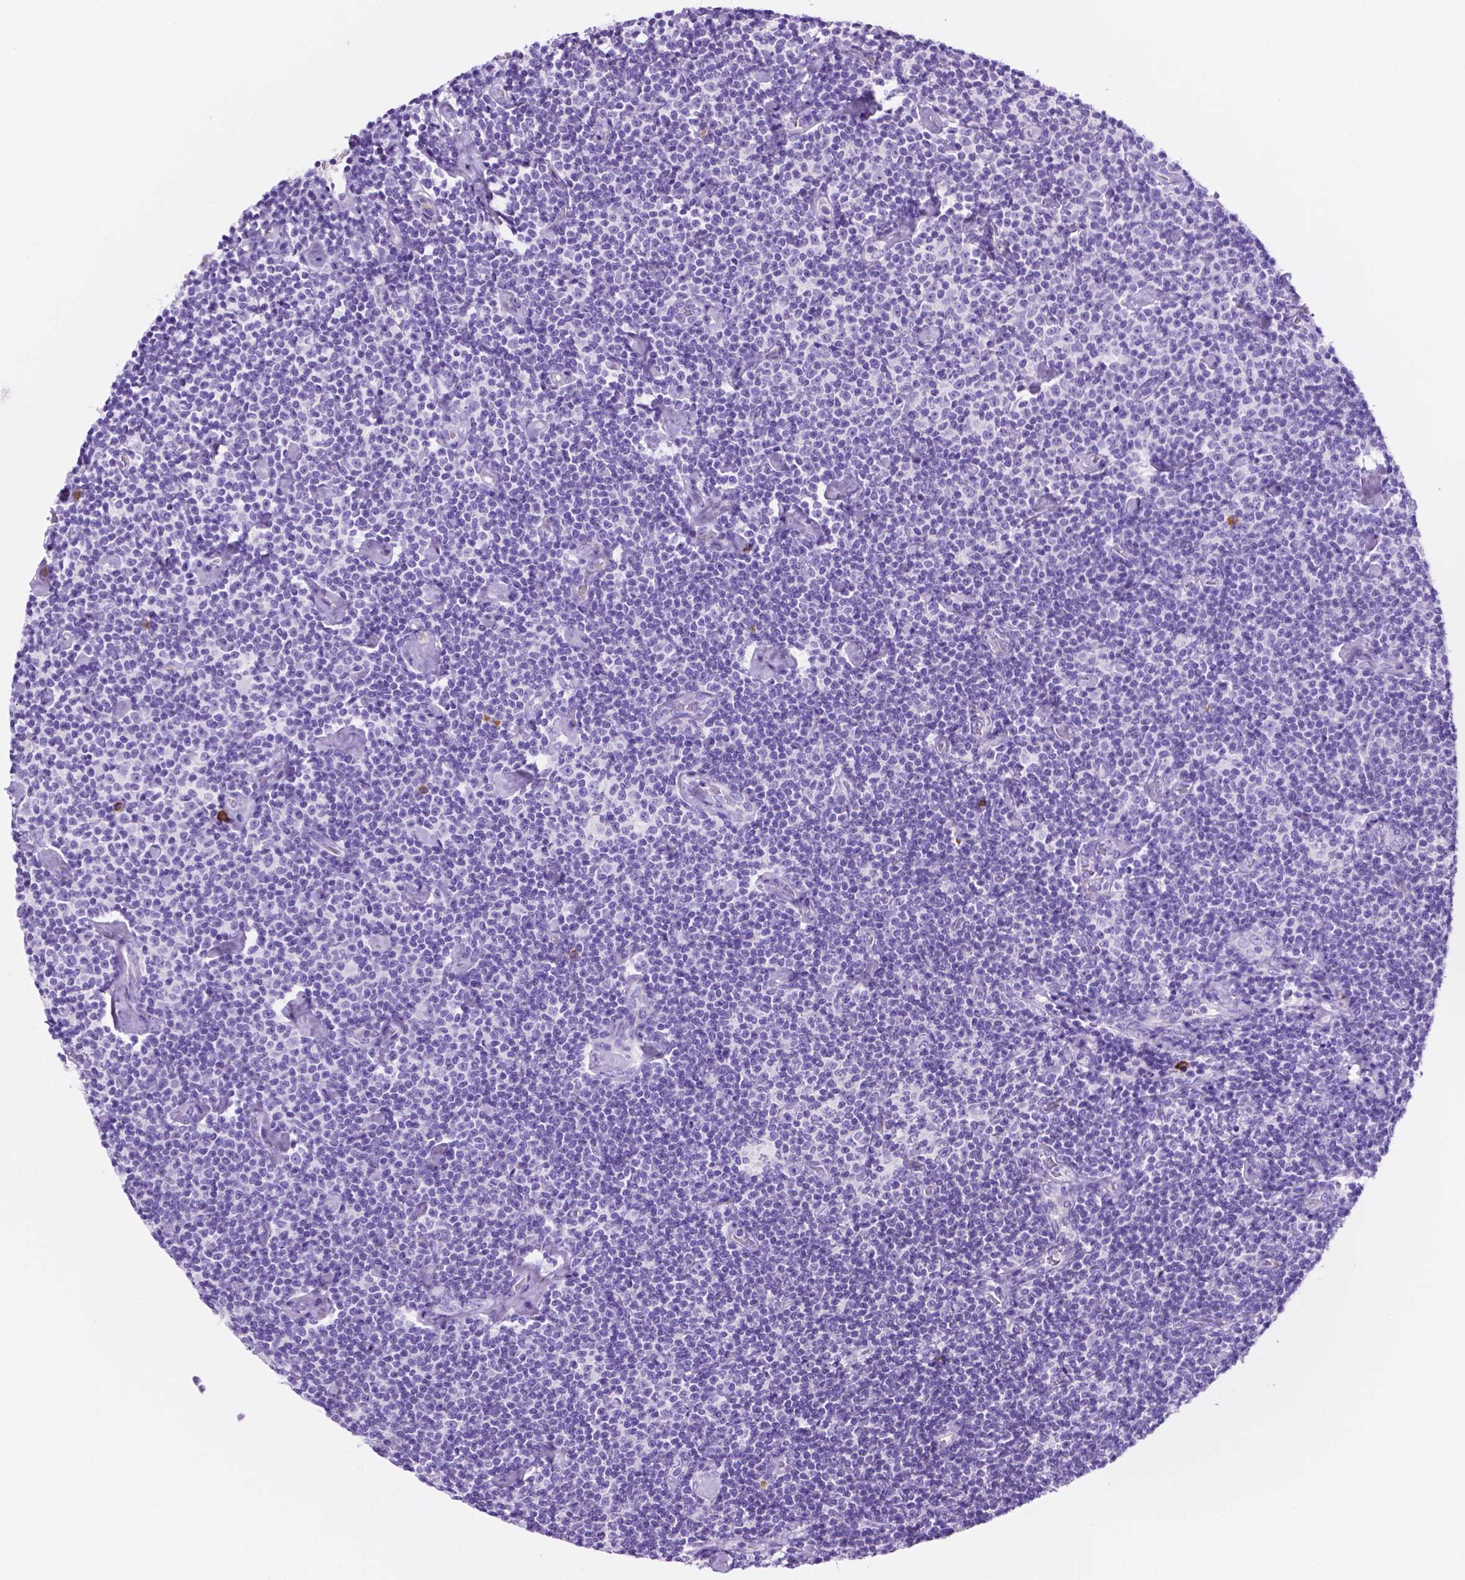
{"staining": {"intensity": "negative", "quantity": "none", "location": "none"}, "tissue": "lymphoma", "cell_type": "Tumor cells", "image_type": "cancer", "snomed": [{"axis": "morphology", "description": "Malignant lymphoma, non-Hodgkin's type, Low grade"}, {"axis": "topography", "description": "Lymph node"}], "caption": "High magnification brightfield microscopy of malignant lymphoma, non-Hodgkin's type (low-grade) stained with DAB (3,3'-diaminobenzidine) (brown) and counterstained with hematoxylin (blue): tumor cells show no significant positivity. (Immunohistochemistry, brightfield microscopy, high magnification).", "gene": "FOXB2", "patient": {"sex": "male", "age": 81}}